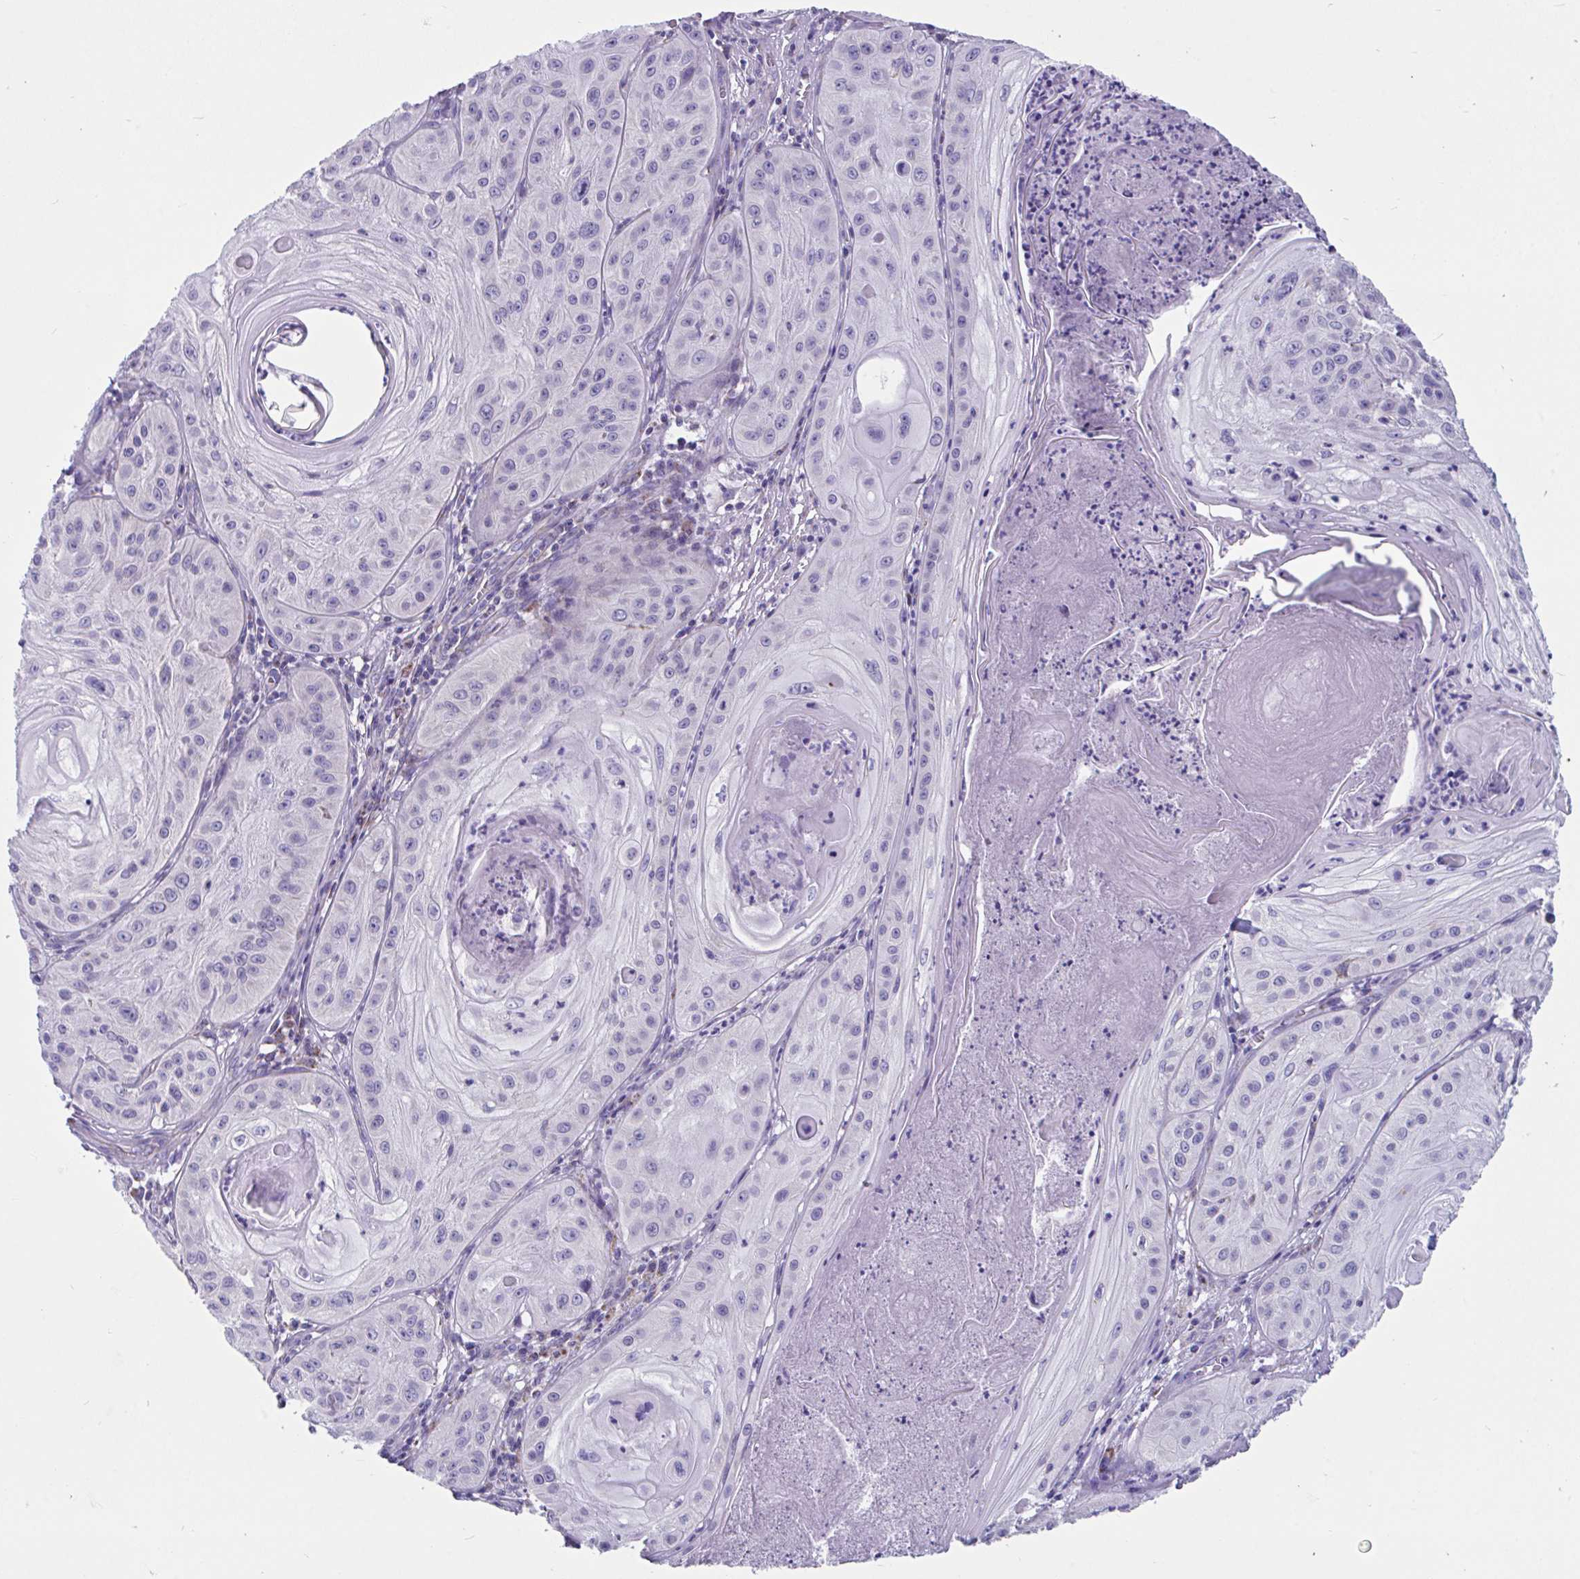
{"staining": {"intensity": "negative", "quantity": "none", "location": "none"}, "tissue": "skin cancer", "cell_type": "Tumor cells", "image_type": "cancer", "snomed": [{"axis": "morphology", "description": "Squamous cell carcinoma, NOS"}, {"axis": "topography", "description": "Skin"}], "caption": "A histopathology image of human skin cancer (squamous cell carcinoma) is negative for staining in tumor cells.", "gene": "OR13A1", "patient": {"sex": "male", "age": 85}}